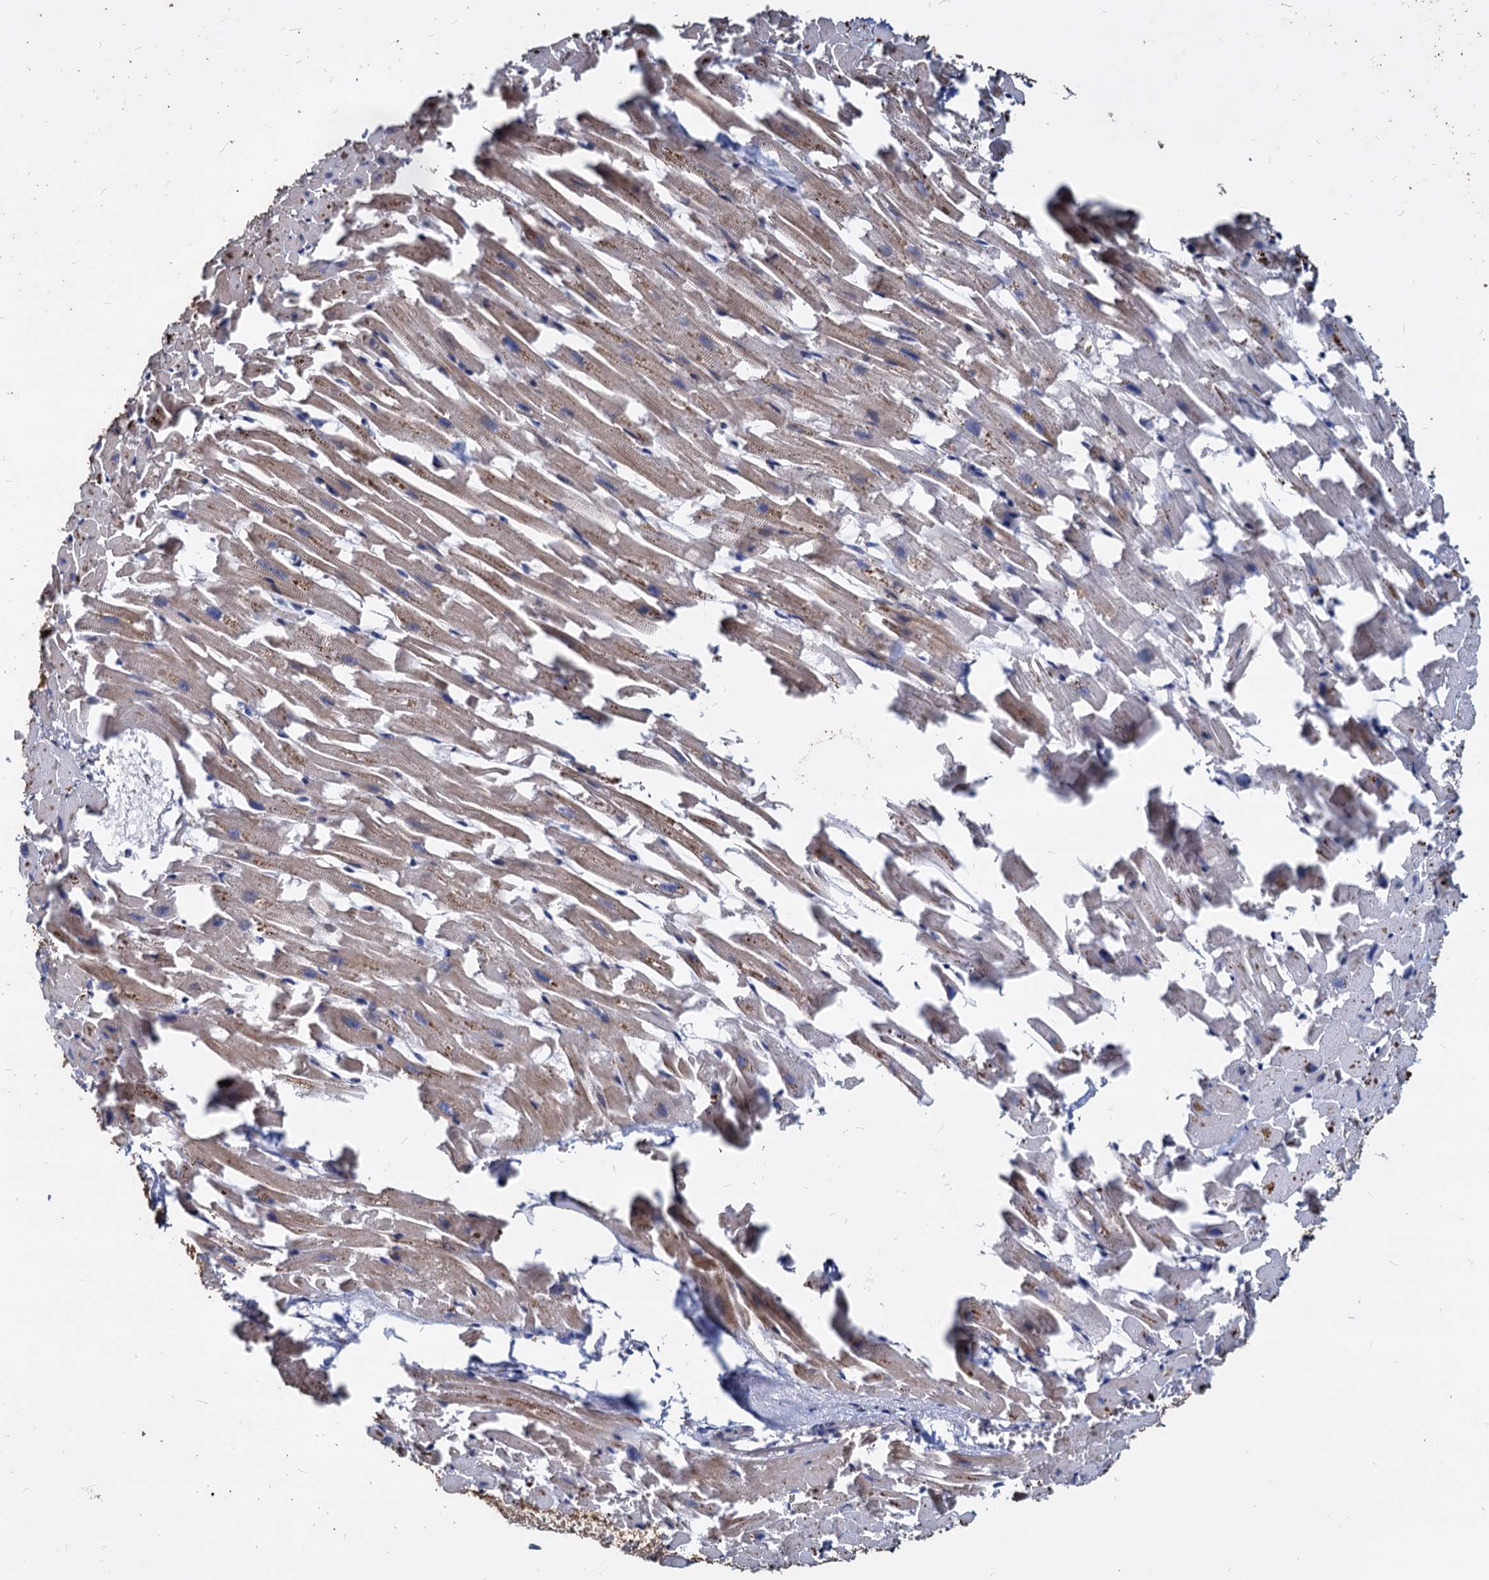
{"staining": {"intensity": "weak", "quantity": "<25%", "location": "cytoplasmic/membranous"}, "tissue": "heart muscle", "cell_type": "Cardiomyocytes", "image_type": "normal", "snomed": [{"axis": "morphology", "description": "Normal tissue, NOS"}, {"axis": "topography", "description": "Heart"}], "caption": "The immunohistochemistry histopathology image has no significant staining in cardiomyocytes of heart muscle.", "gene": "DEPDC4", "patient": {"sex": "female", "age": 64}}